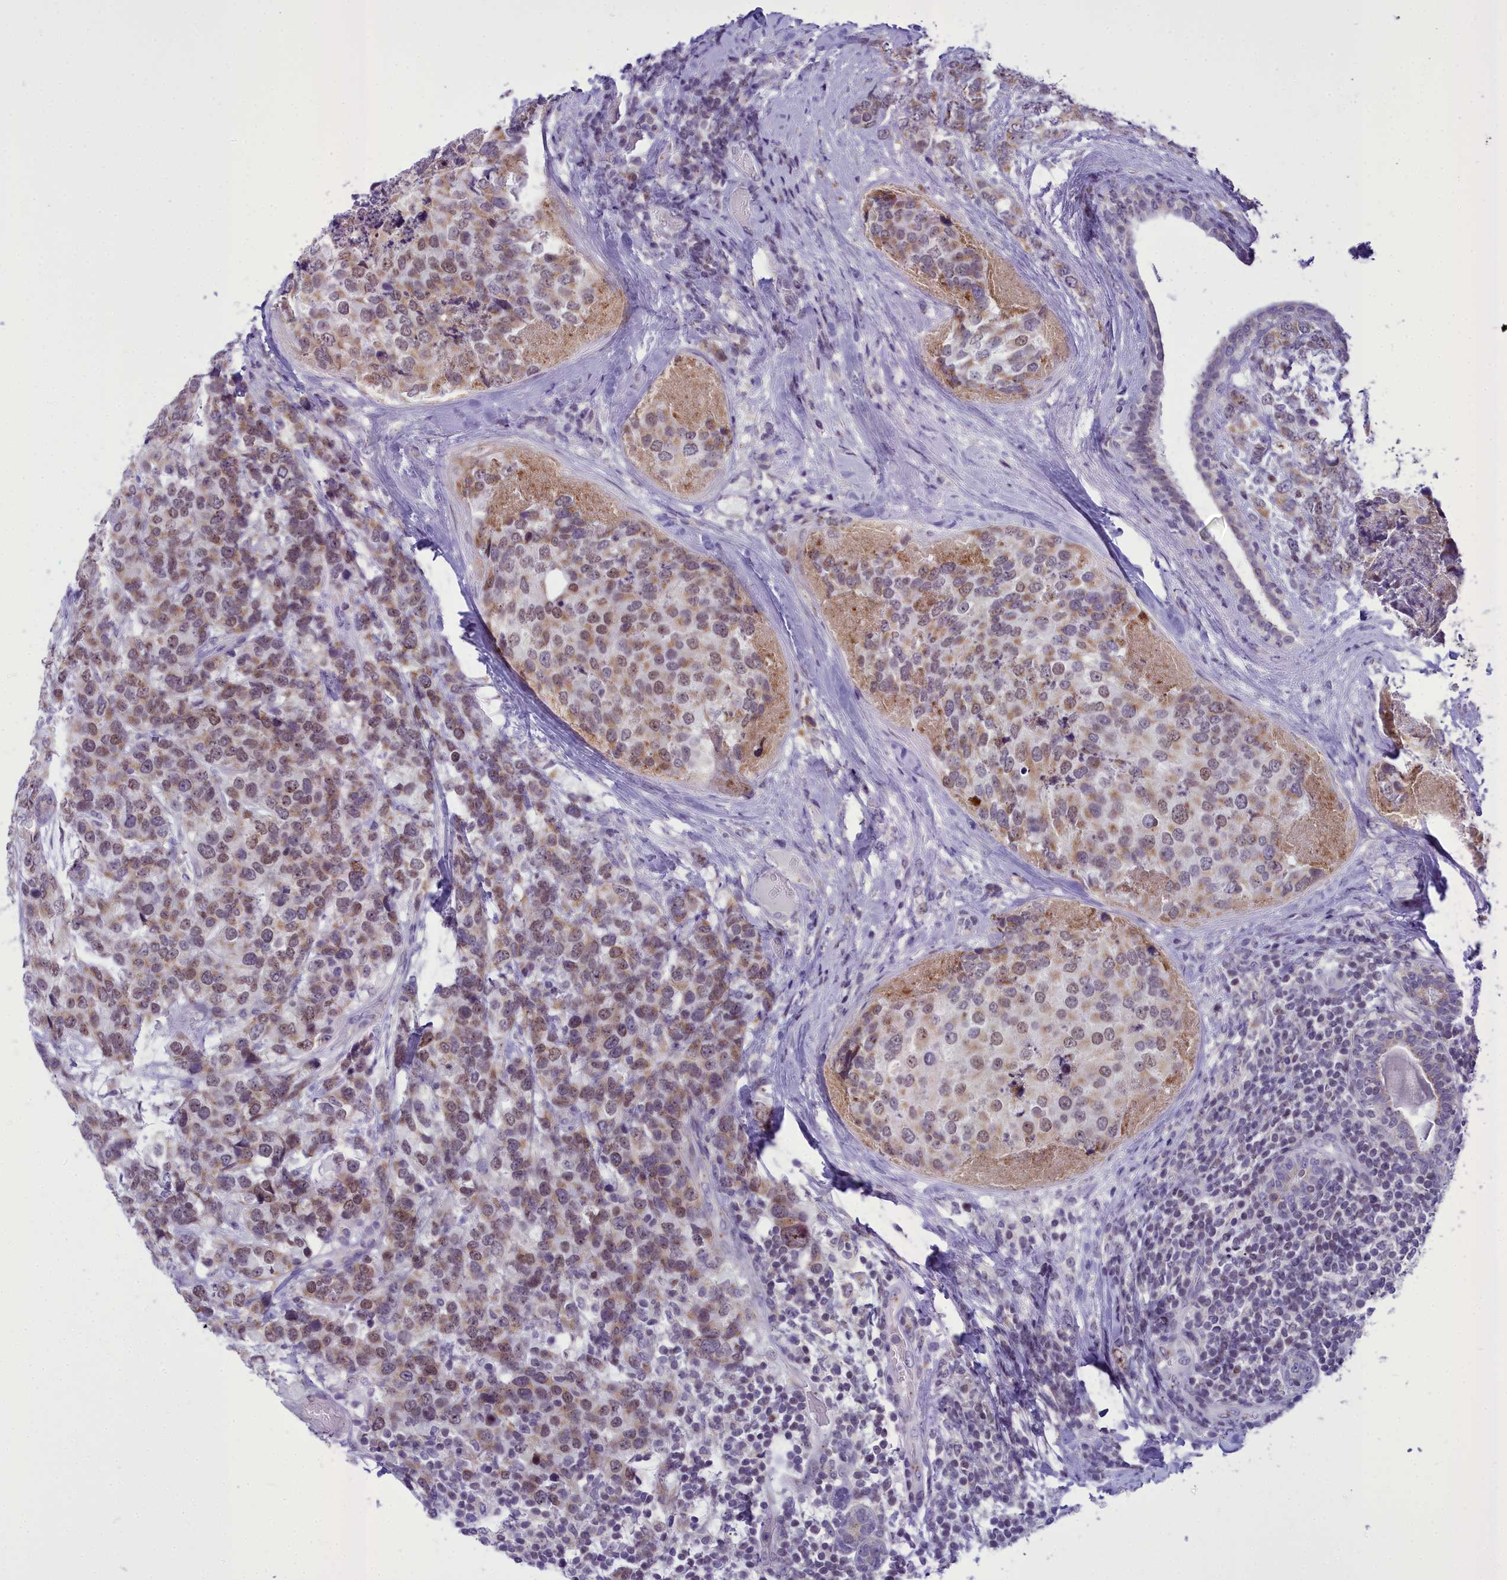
{"staining": {"intensity": "moderate", "quantity": ">75%", "location": "cytoplasmic/membranous"}, "tissue": "breast cancer", "cell_type": "Tumor cells", "image_type": "cancer", "snomed": [{"axis": "morphology", "description": "Lobular carcinoma"}, {"axis": "topography", "description": "Breast"}], "caption": "Tumor cells demonstrate moderate cytoplasmic/membranous positivity in about >75% of cells in lobular carcinoma (breast). The protein of interest is stained brown, and the nuclei are stained in blue (DAB (3,3'-diaminobenzidine) IHC with brightfield microscopy, high magnification).", "gene": "B9D2", "patient": {"sex": "female", "age": 59}}